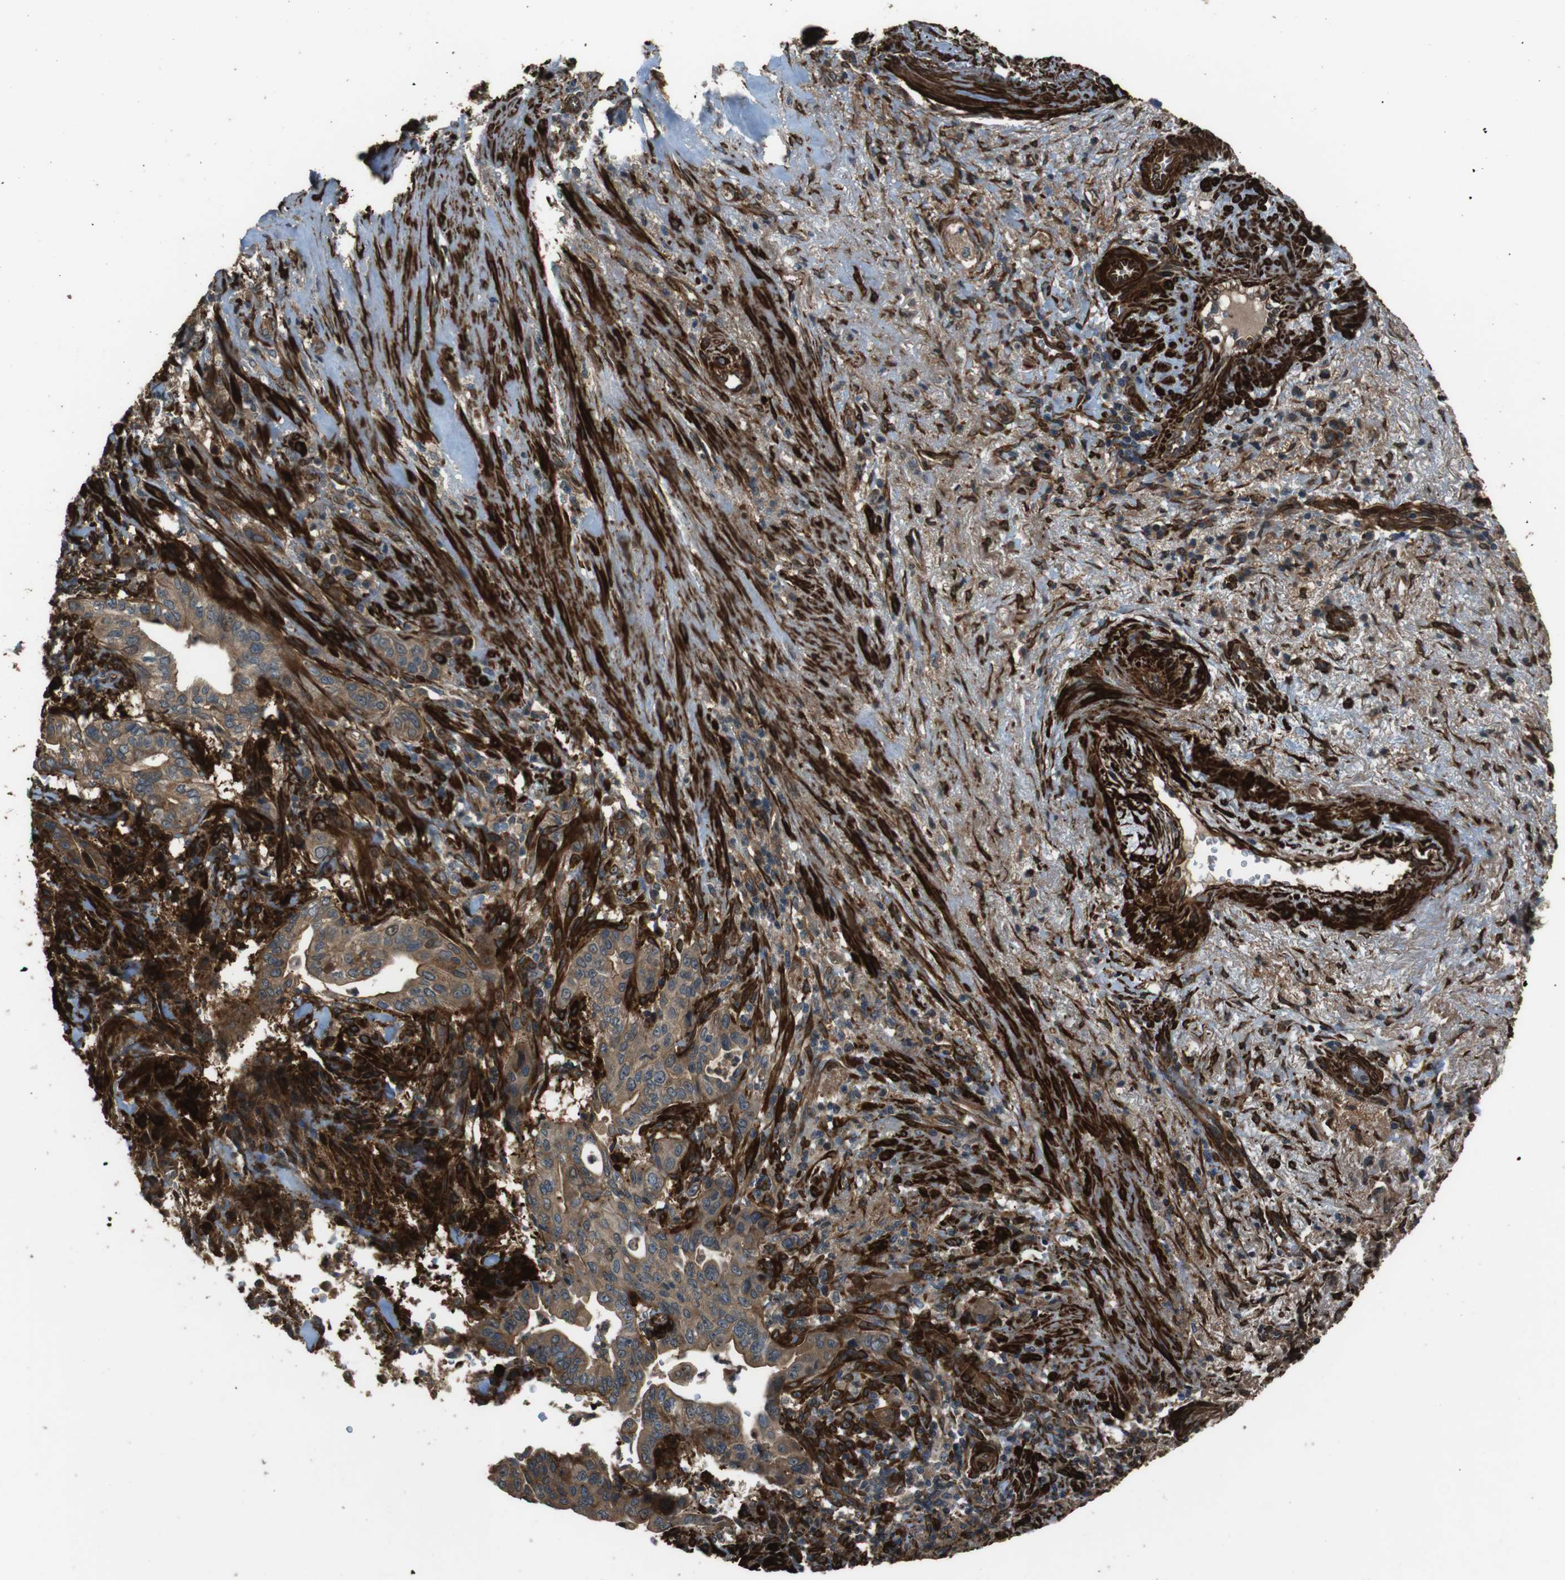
{"staining": {"intensity": "moderate", "quantity": ">75%", "location": "cytoplasmic/membranous"}, "tissue": "liver cancer", "cell_type": "Tumor cells", "image_type": "cancer", "snomed": [{"axis": "morphology", "description": "Cholangiocarcinoma"}, {"axis": "topography", "description": "Liver"}], "caption": "Tumor cells exhibit medium levels of moderate cytoplasmic/membranous staining in about >75% of cells in human cholangiocarcinoma (liver). (DAB (3,3'-diaminobenzidine) IHC with brightfield microscopy, high magnification).", "gene": "MSRB3", "patient": {"sex": "female", "age": 67}}